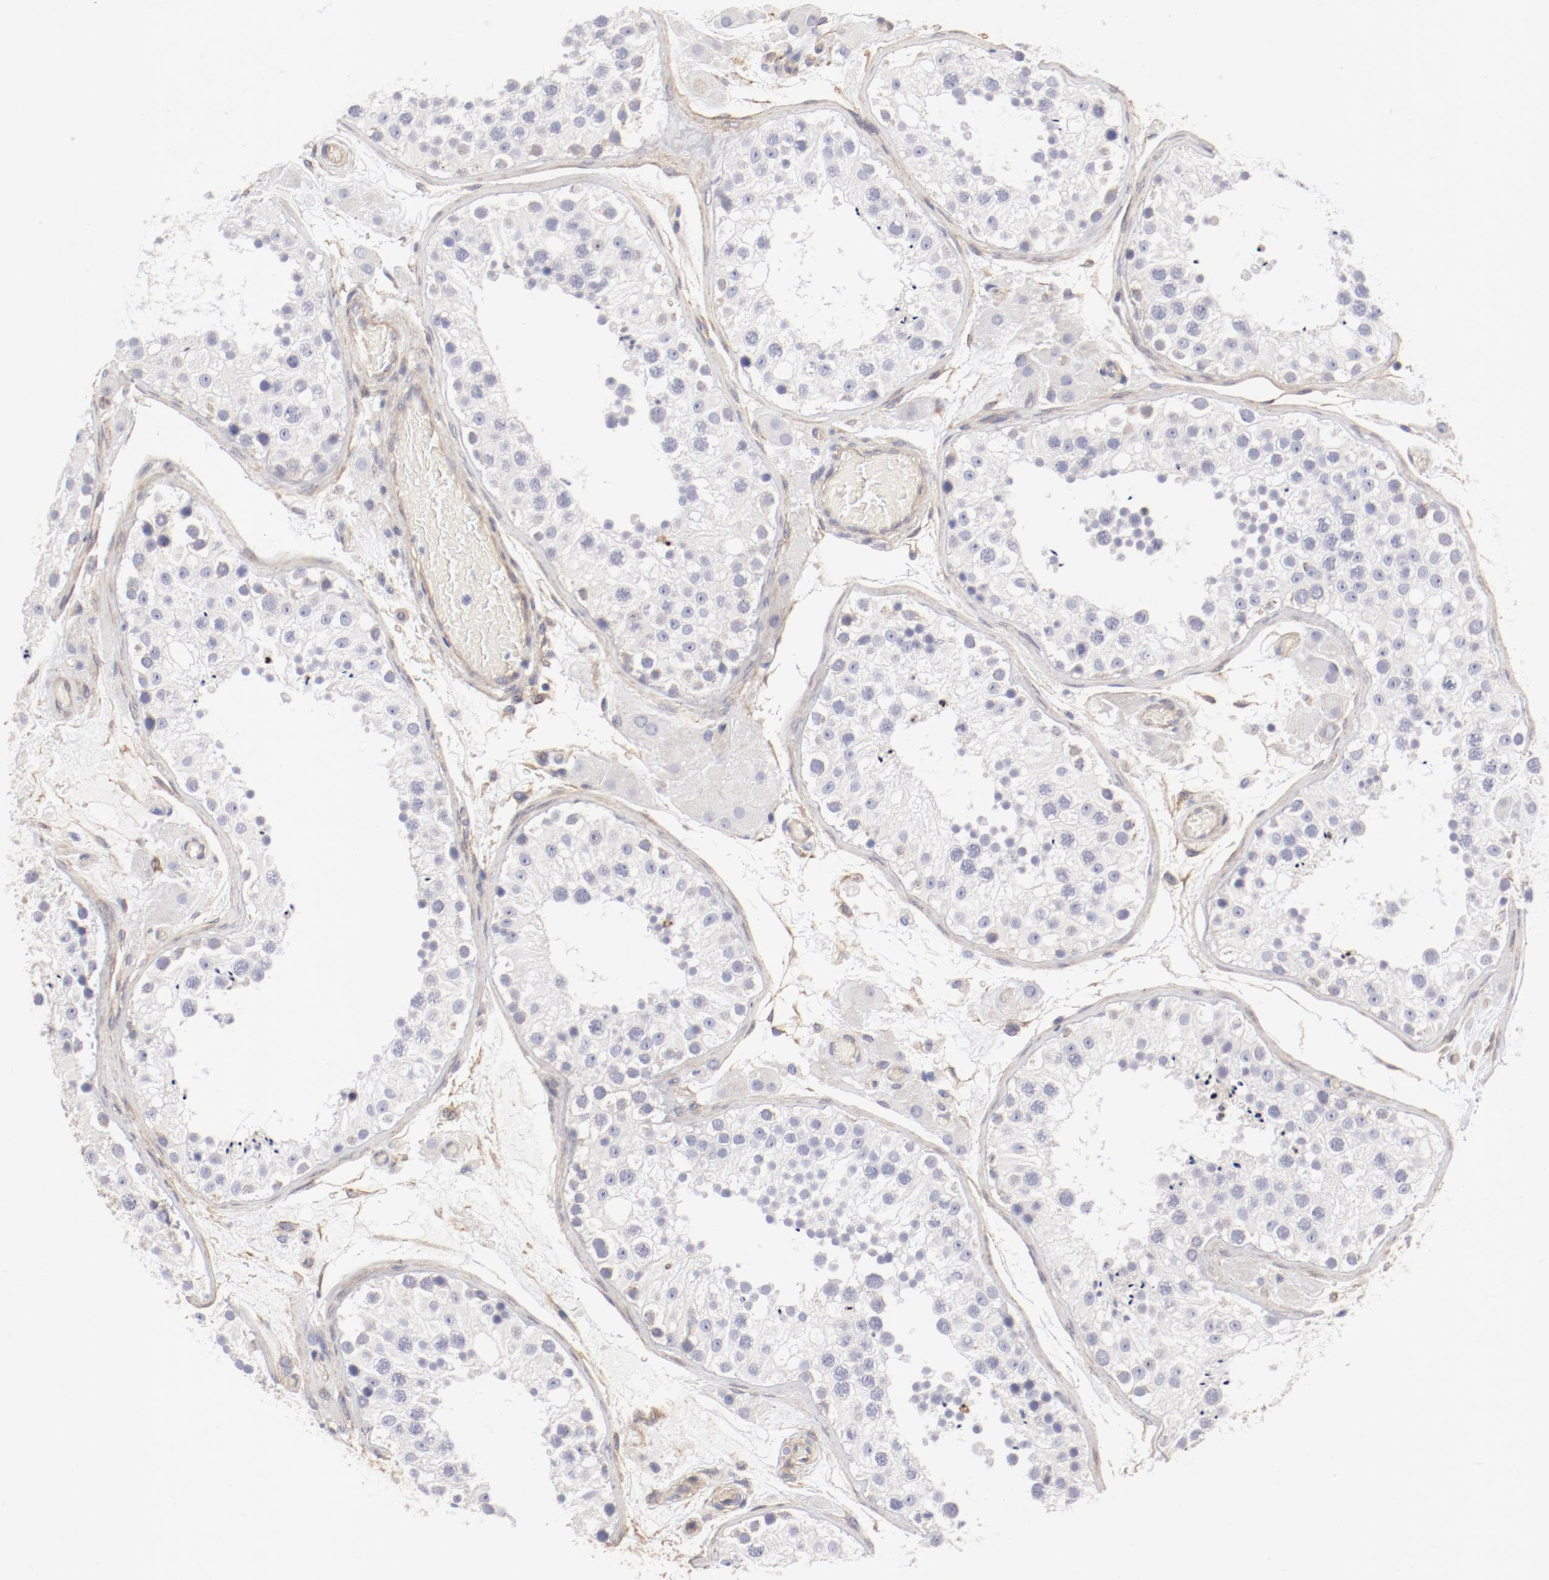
{"staining": {"intensity": "negative", "quantity": "none", "location": "none"}, "tissue": "testis", "cell_type": "Cells in seminiferous ducts", "image_type": "normal", "snomed": [{"axis": "morphology", "description": "Normal tissue, NOS"}, {"axis": "topography", "description": "Testis"}], "caption": "Immunohistochemistry (IHC) of normal human testis demonstrates no expression in cells in seminiferous ducts.", "gene": "LAX1", "patient": {"sex": "male", "age": 26}}